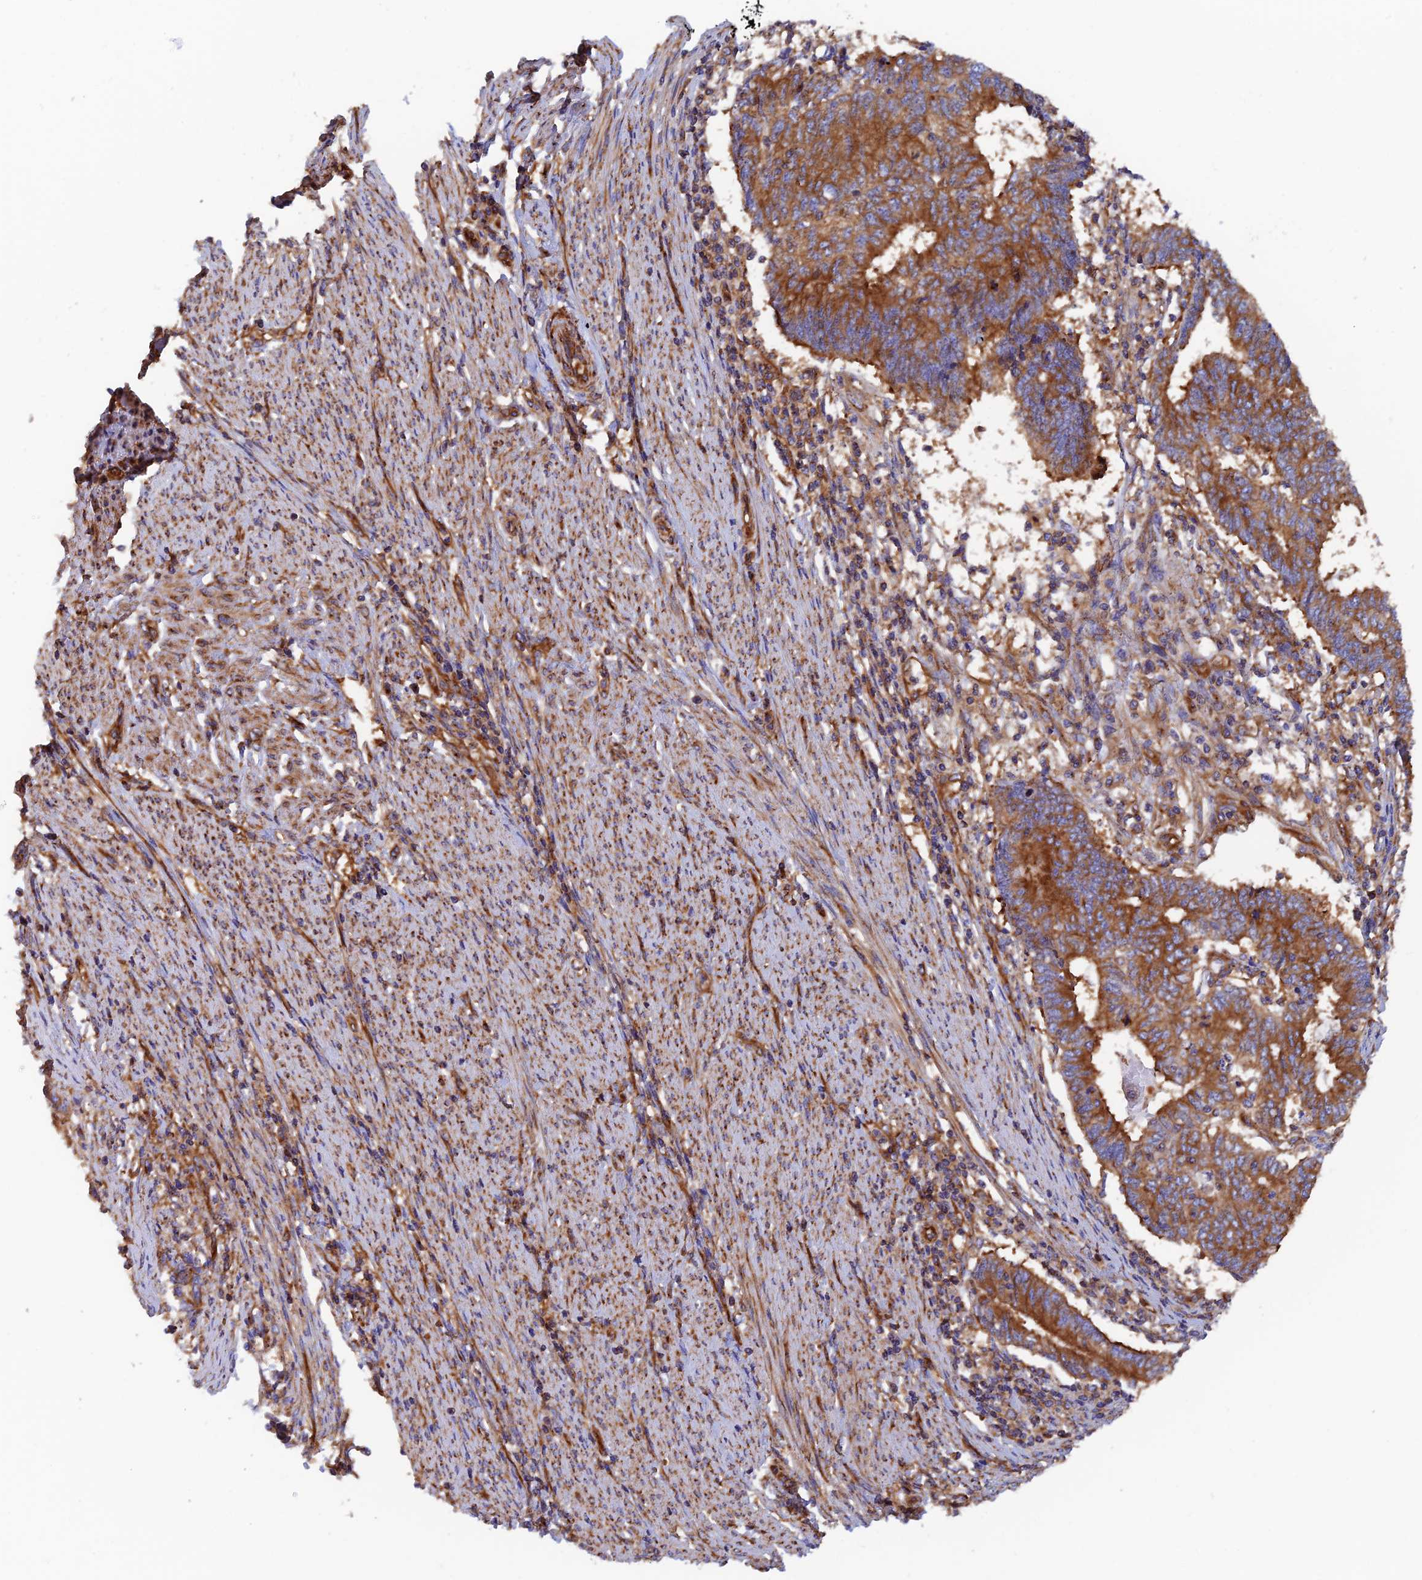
{"staining": {"intensity": "strong", "quantity": ">75%", "location": "cytoplasmic/membranous"}, "tissue": "endometrial cancer", "cell_type": "Tumor cells", "image_type": "cancer", "snomed": [{"axis": "morphology", "description": "Adenocarcinoma, NOS"}, {"axis": "topography", "description": "Uterus"}, {"axis": "topography", "description": "Endometrium"}], "caption": "The histopathology image displays a brown stain indicating the presence of a protein in the cytoplasmic/membranous of tumor cells in endometrial cancer (adenocarcinoma). (Brightfield microscopy of DAB IHC at high magnification).", "gene": "DCTN2", "patient": {"sex": "female", "age": 70}}